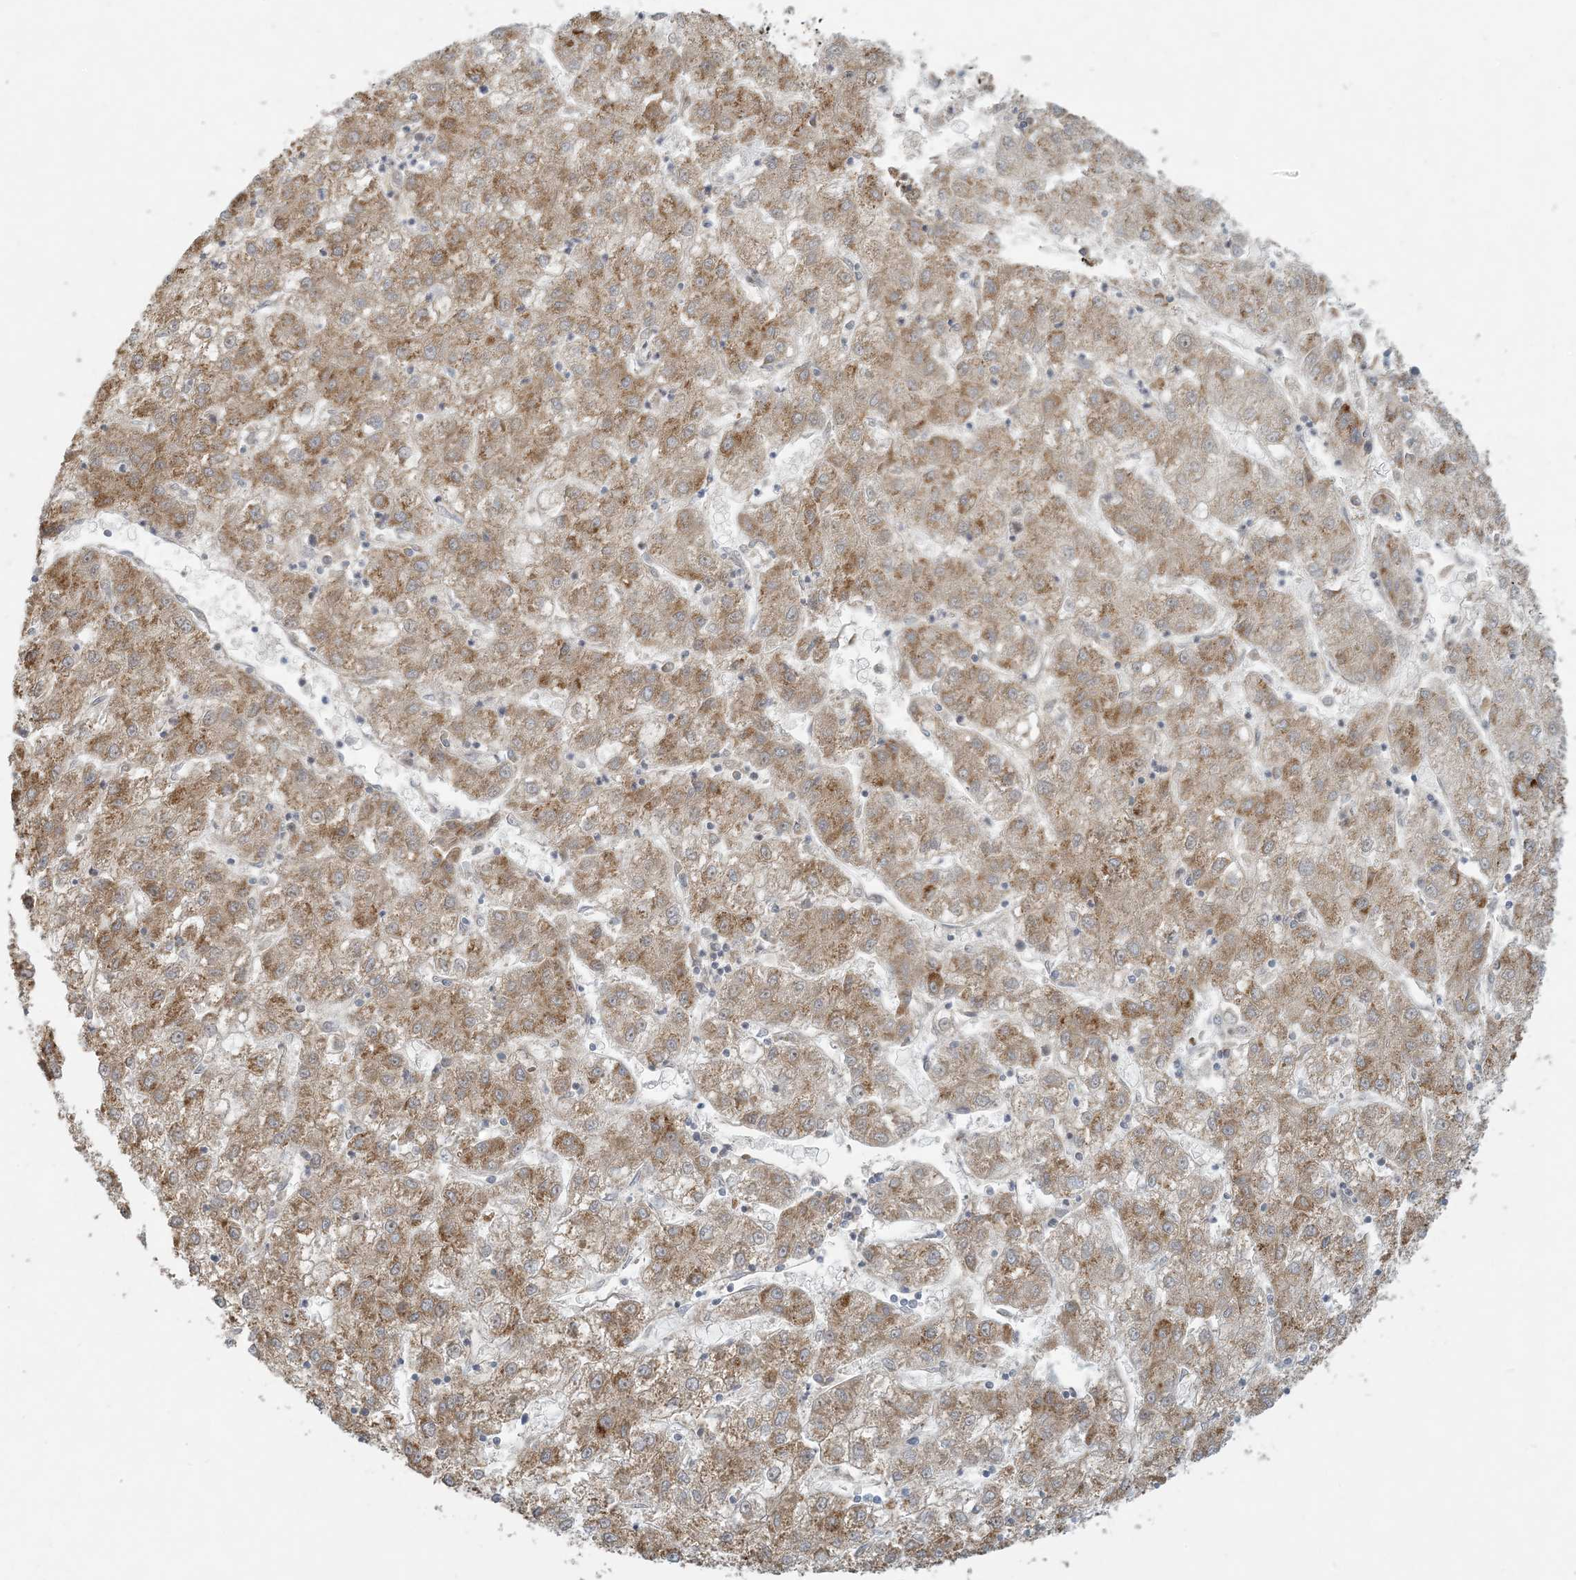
{"staining": {"intensity": "moderate", "quantity": ">75%", "location": "cytoplasmic/membranous"}, "tissue": "liver cancer", "cell_type": "Tumor cells", "image_type": "cancer", "snomed": [{"axis": "morphology", "description": "Carcinoma, Hepatocellular, NOS"}, {"axis": "topography", "description": "Liver"}], "caption": "Human liver hepatocellular carcinoma stained for a protein (brown) exhibits moderate cytoplasmic/membranous positive positivity in about >75% of tumor cells.", "gene": "HACL1", "patient": {"sex": "male", "age": 72}}